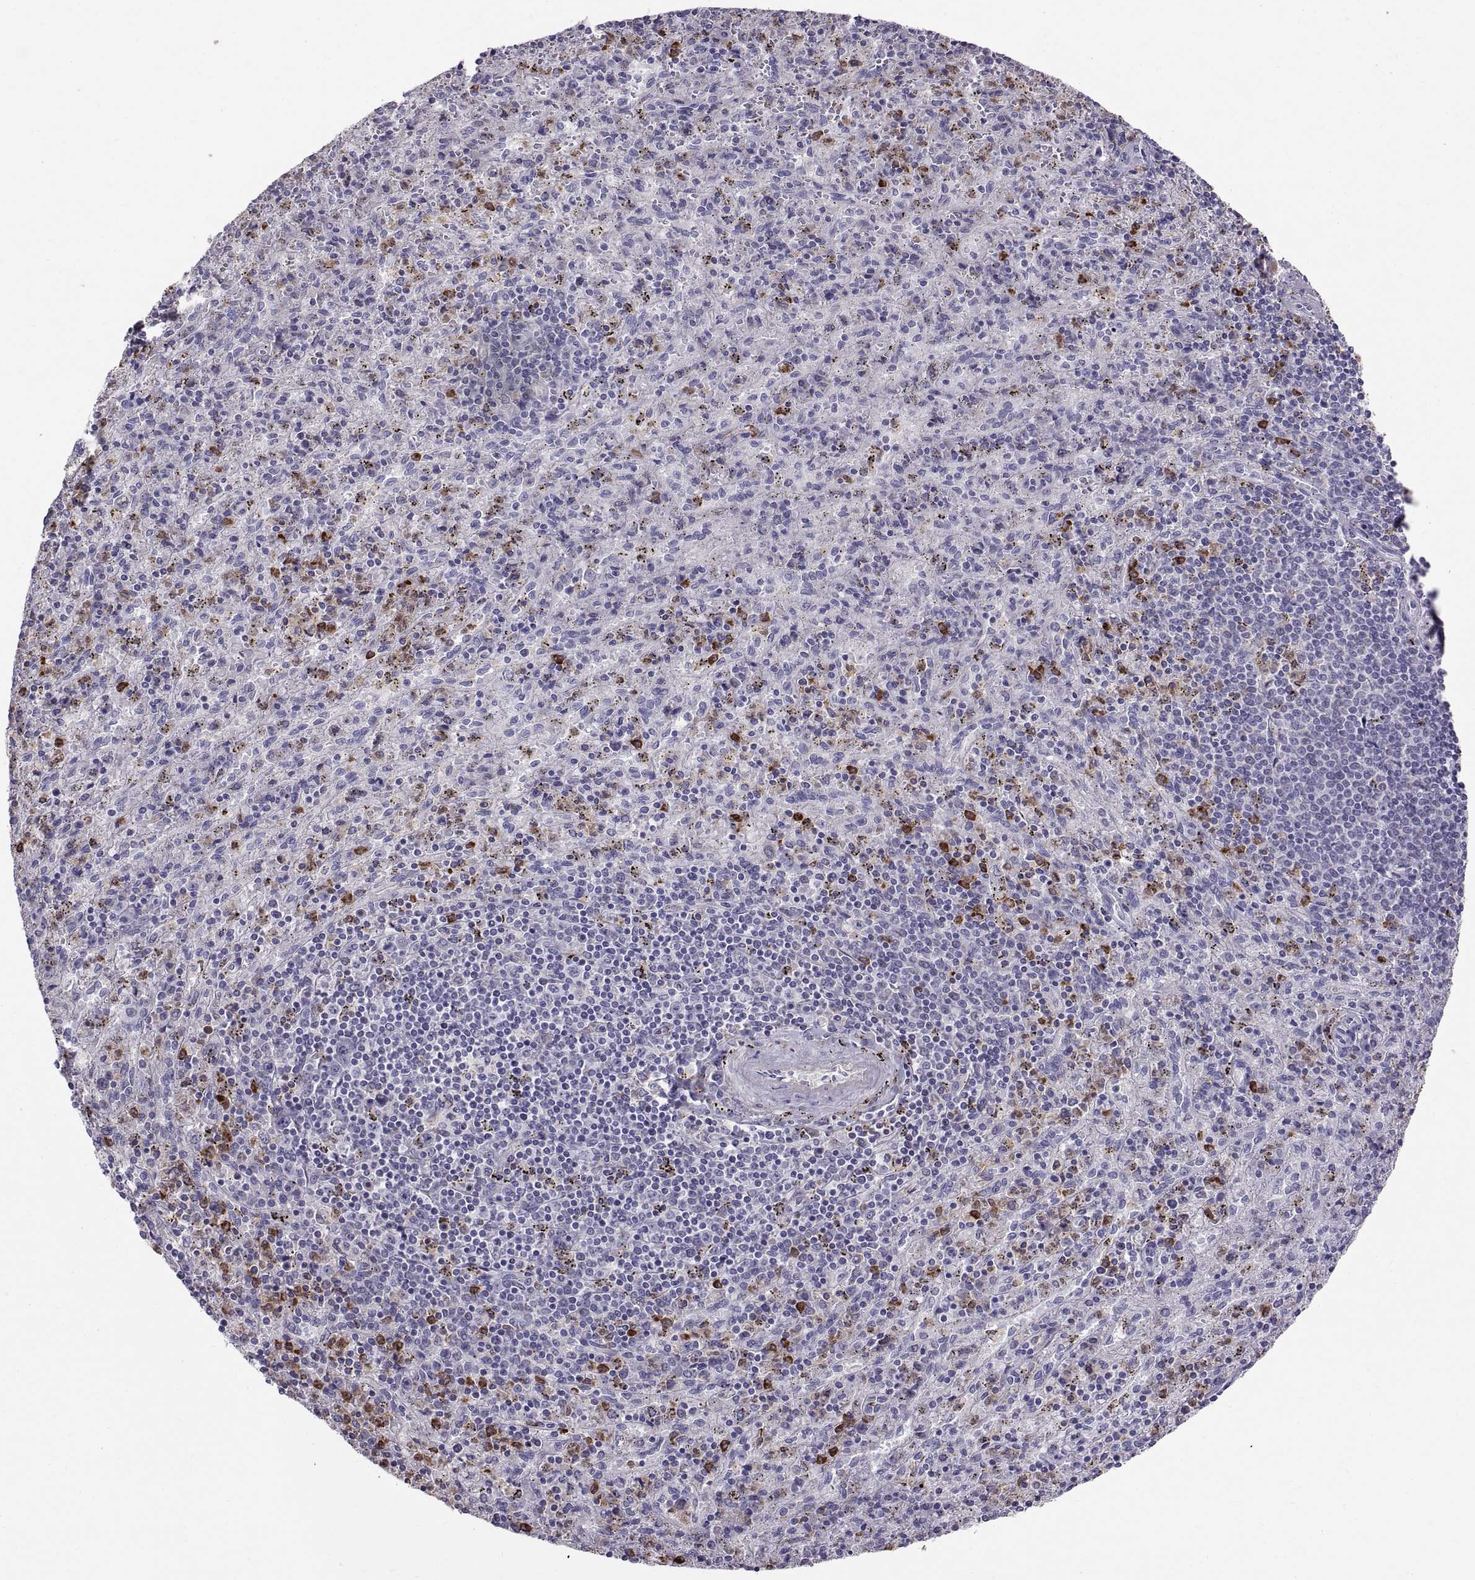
{"staining": {"intensity": "strong", "quantity": "<25%", "location": "cytoplasmic/membranous"}, "tissue": "spleen", "cell_type": "Cells in red pulp", "image_type": "normal", "snomed": [{"axis": "morphology", "description": "Normal tissue, NOS"}, {"axis": "topography", "description": "Spleen"}], "caption": "High-magnification brightfield microscopy of unremarkable spleen stained with DAB (brown) and counterstained with hematoxylin (blue). cells in red pulp exhibit strong cytoplasmic/membranous staining is seen in approximately<25% of cells.", "gene": "EMILIN2", "patient": {"sex": "male", "age": 57}}